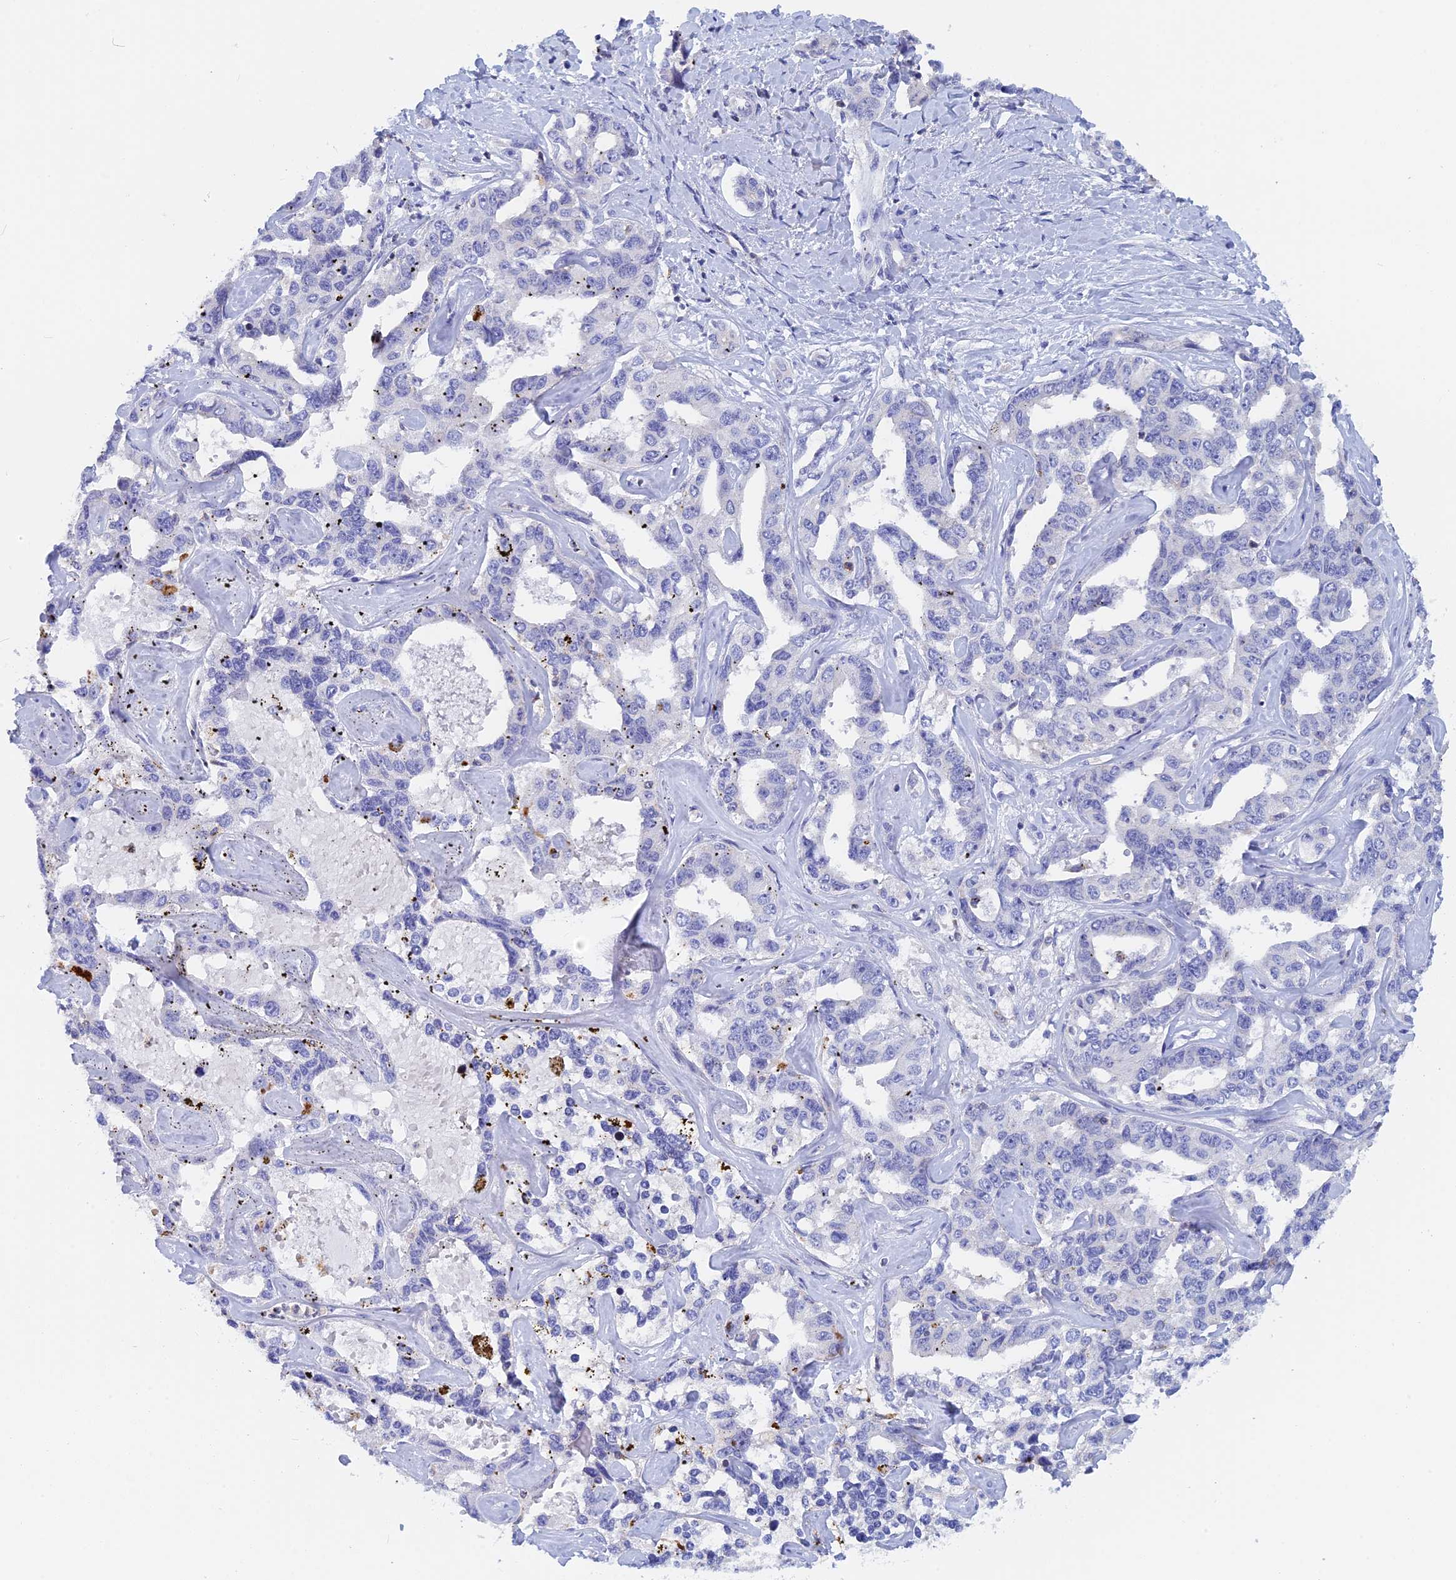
{"staining": {"intensity": "negative", "quantity": "none", "location": "none"}, "tissue": "liver cancer", "cell_type": "Tumor cells", "image_type": "cancer", "snomed": [{"axis": "morphology", "description": "Cholangiocarcinoma"}, {"axis": "topography", "description": "Liver"}], "caption": "A photomicrograph of human liver cancer is negative for staining in tumor cells.", "gene": "ACP7", "patient": {"sex": "male", "age": 59}}